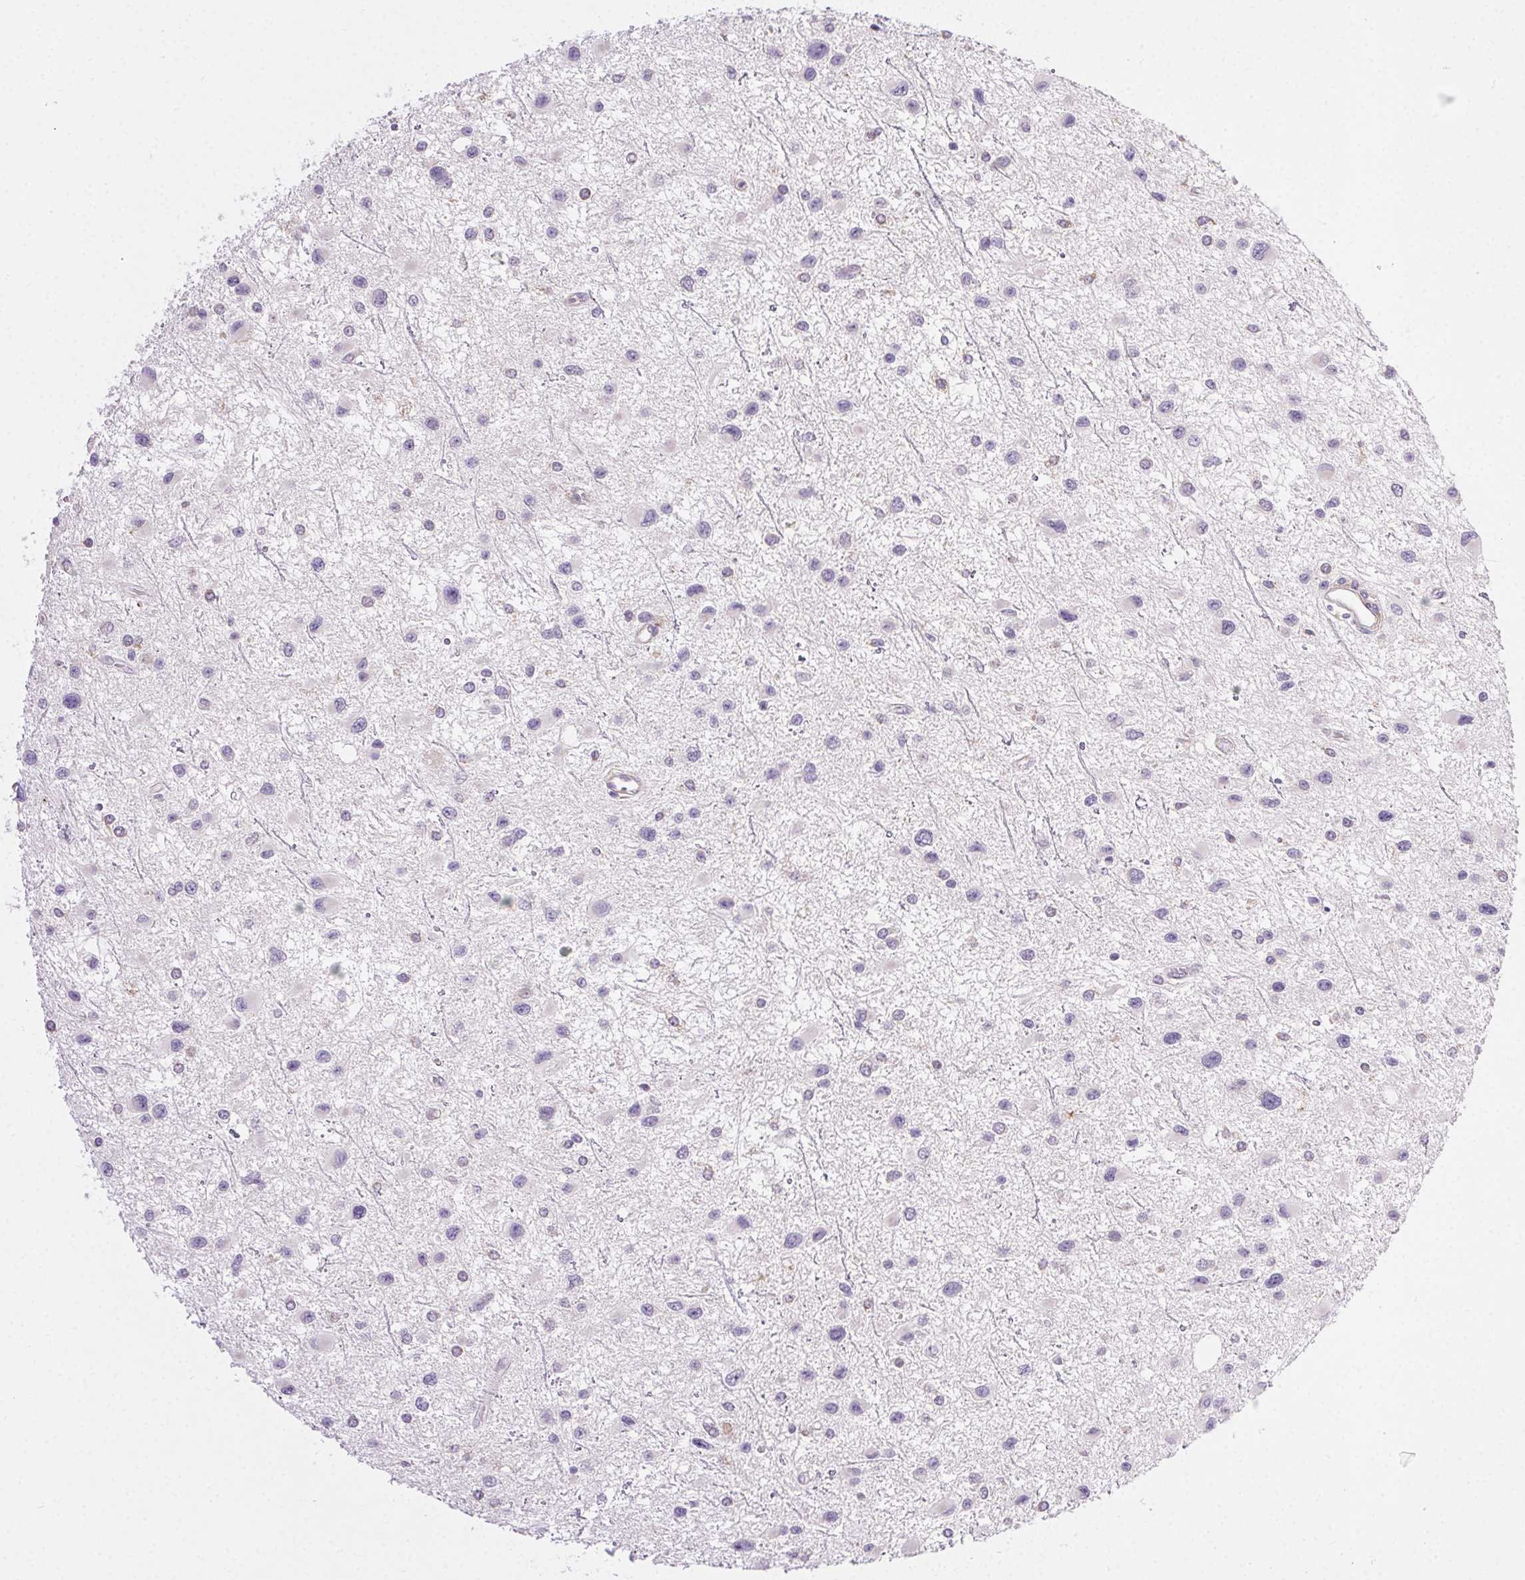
{"staining": {"intensity": "negative", "quantity": "none", "location": "none"}, "tissue": "glioma", "cell_type": "Tumor cells", "image_type": "cancer", "snomed": [{"axis": "morphology", "description": "Glioma, malignant, Low grade"}, {"axis": "topography", "description": "Brain"}], "caption": "The histopathology image exhibits no staining of tumor cells in glioma.", "gene": "SNX31", "patient": {"sex": "female", "age": 32}}